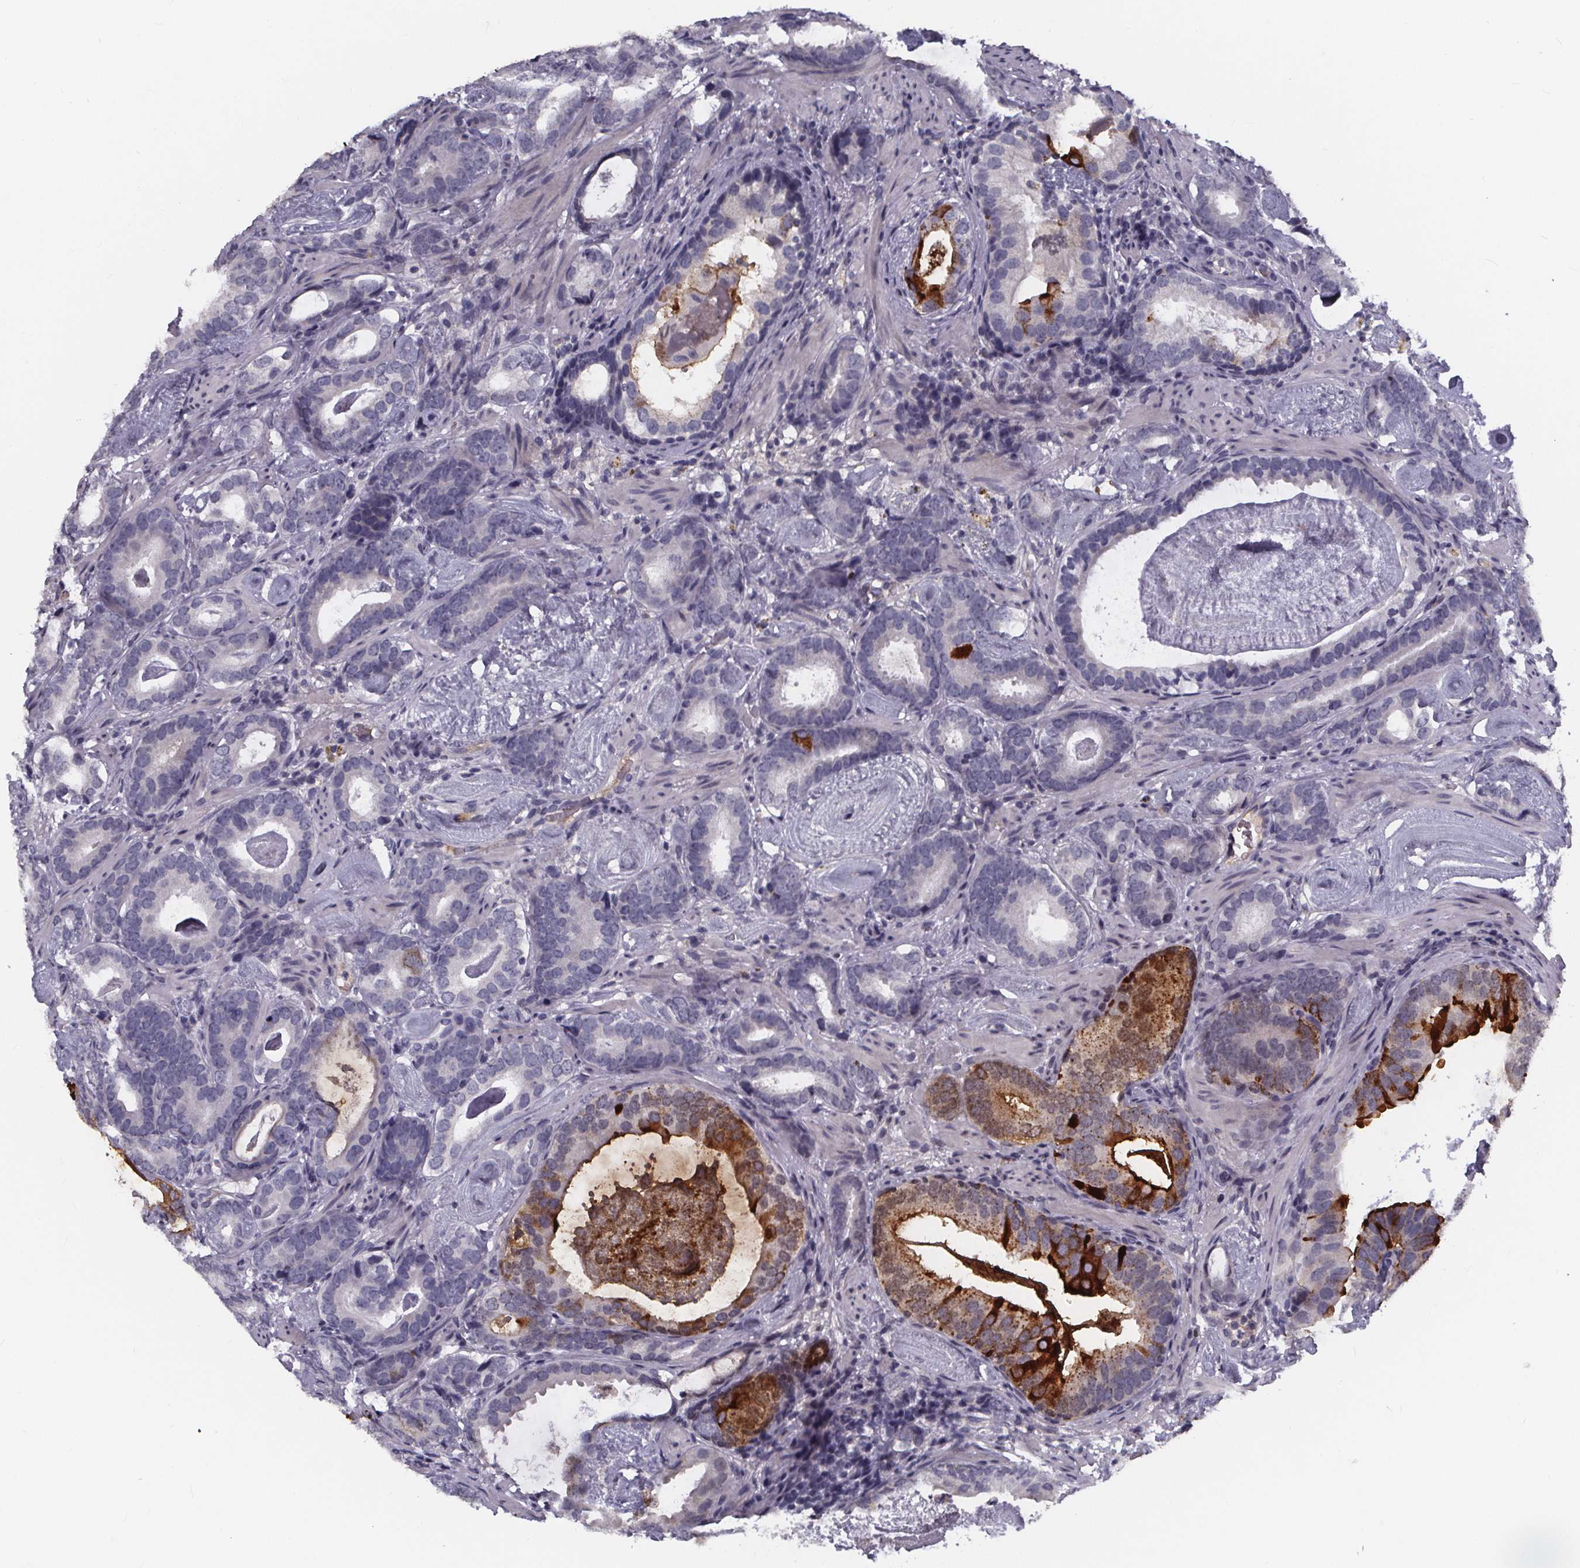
{"staining": {"intensity": "strong", "quantity": "<25%", "location": "cytoplasmic/membranous"}, "tissue": "prostate cancer", "cell_type": "Tumor cells", "image_type": "cancer", "snomed": [{"axis": "morphology", "description": "Adenocarcinoma, Low grade"}, {"axis": "topography", "description": "Prostate and seminal vesicle, NOS"}], "caption": "Strong cytoplasmic/membranous protein staining is identified in approximately <25% of tumor cells in low-grade adenocarcinoma (prostate).", "gene": "AGT", "patient": {"sex": "male", "age": 71}}